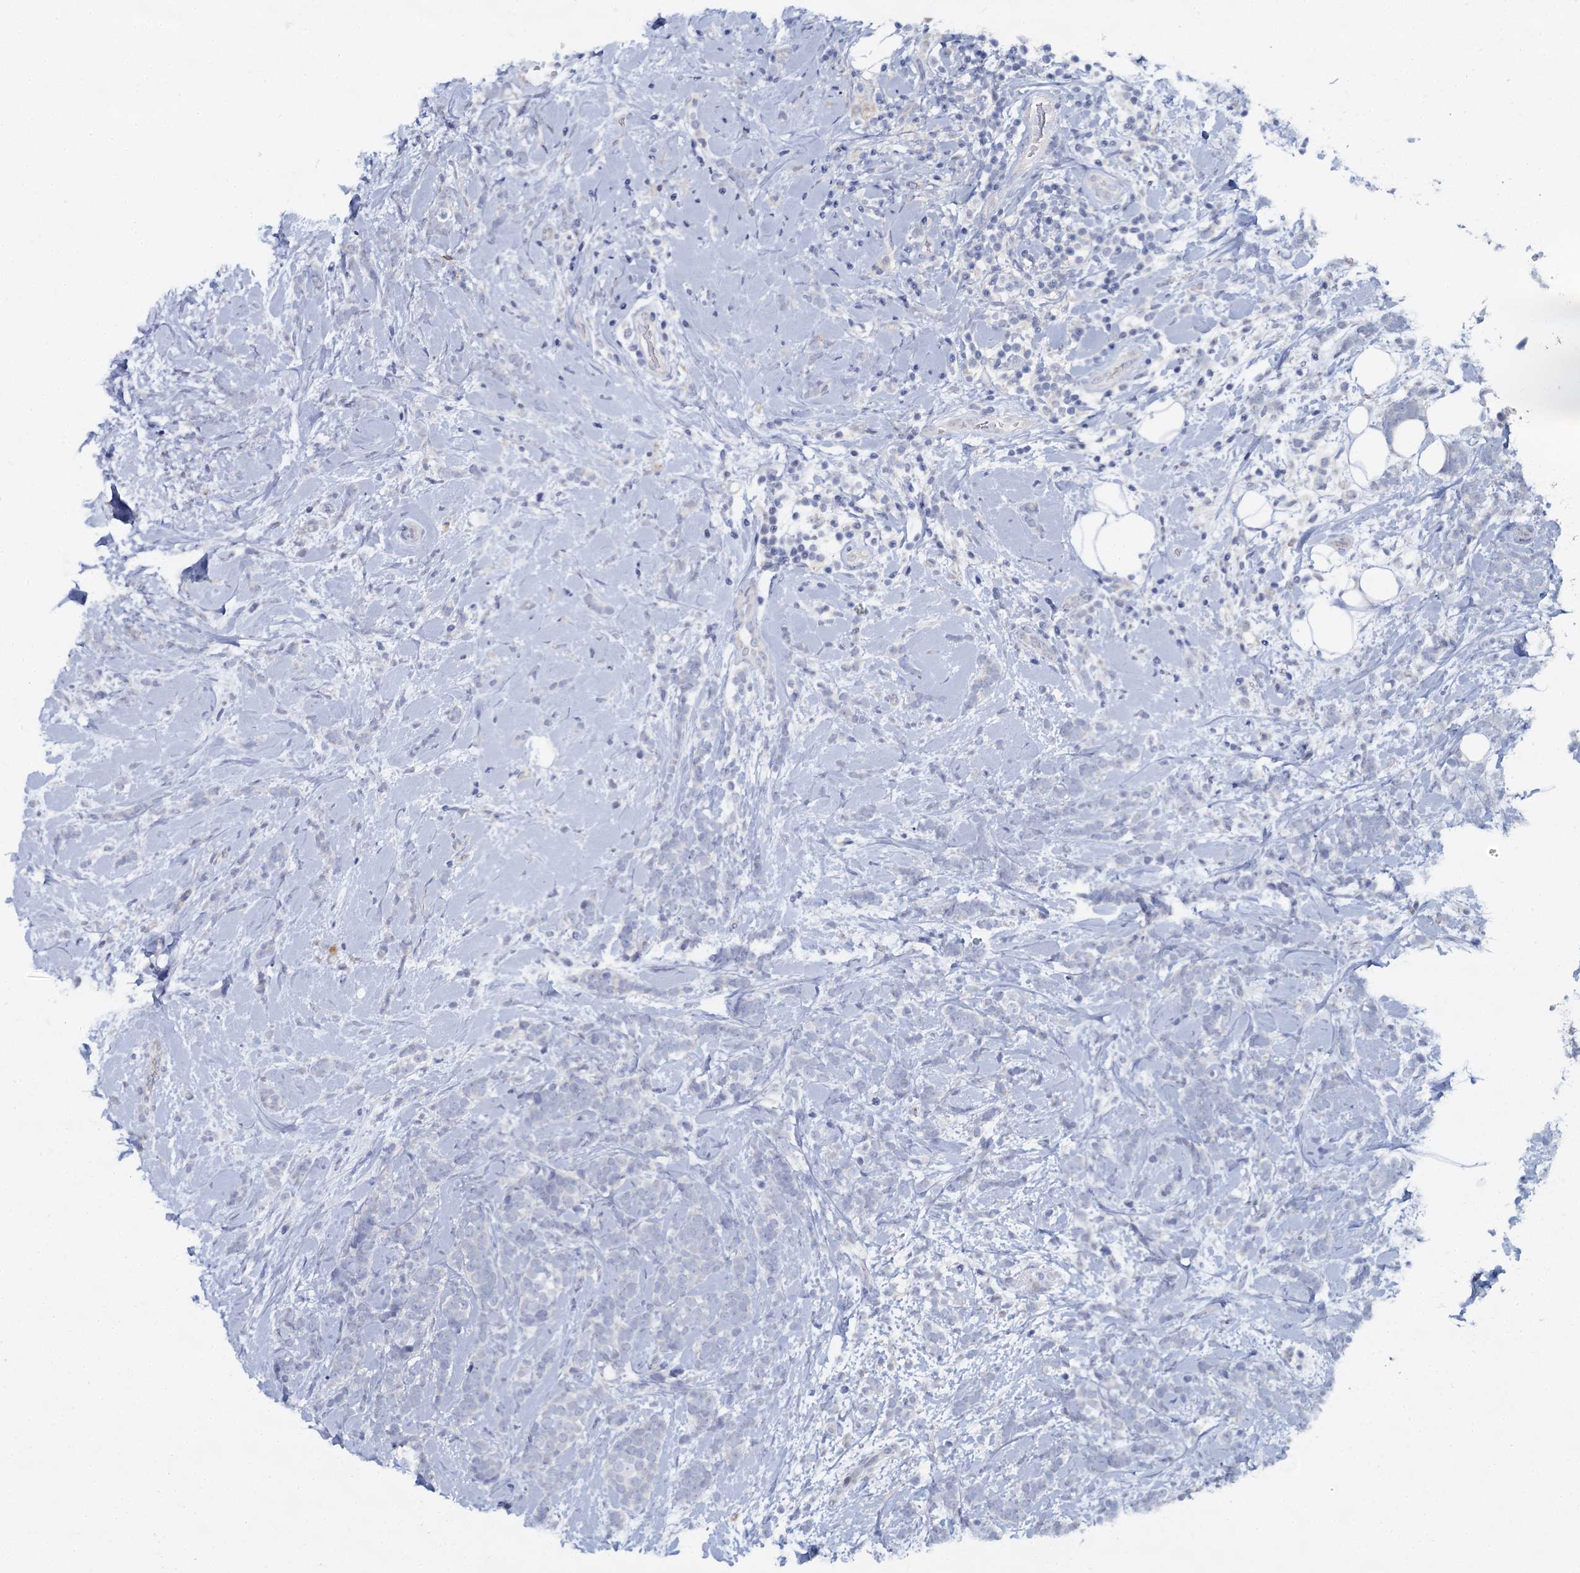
{"staining": {"intensity": "negative", "quantity": "none", "location": "none"}, "tissue": "breast cancer", "cell_type": "Tumor cells", "image_type": "cancer", "snomed": [{"axis": "morphology", "description": "Lobular carcinoma"}, {"axis": "topography", "description": "Breast"}], "caption": "Histopathology image shows no significant protein expression in tumor cells of breast cancer. The staining is performed using DAB brown chromogen with nuclei counter-stained in using hematoxylin.", "gene": "ACRBP", "patient": {"sex": "female", "age": 58}}